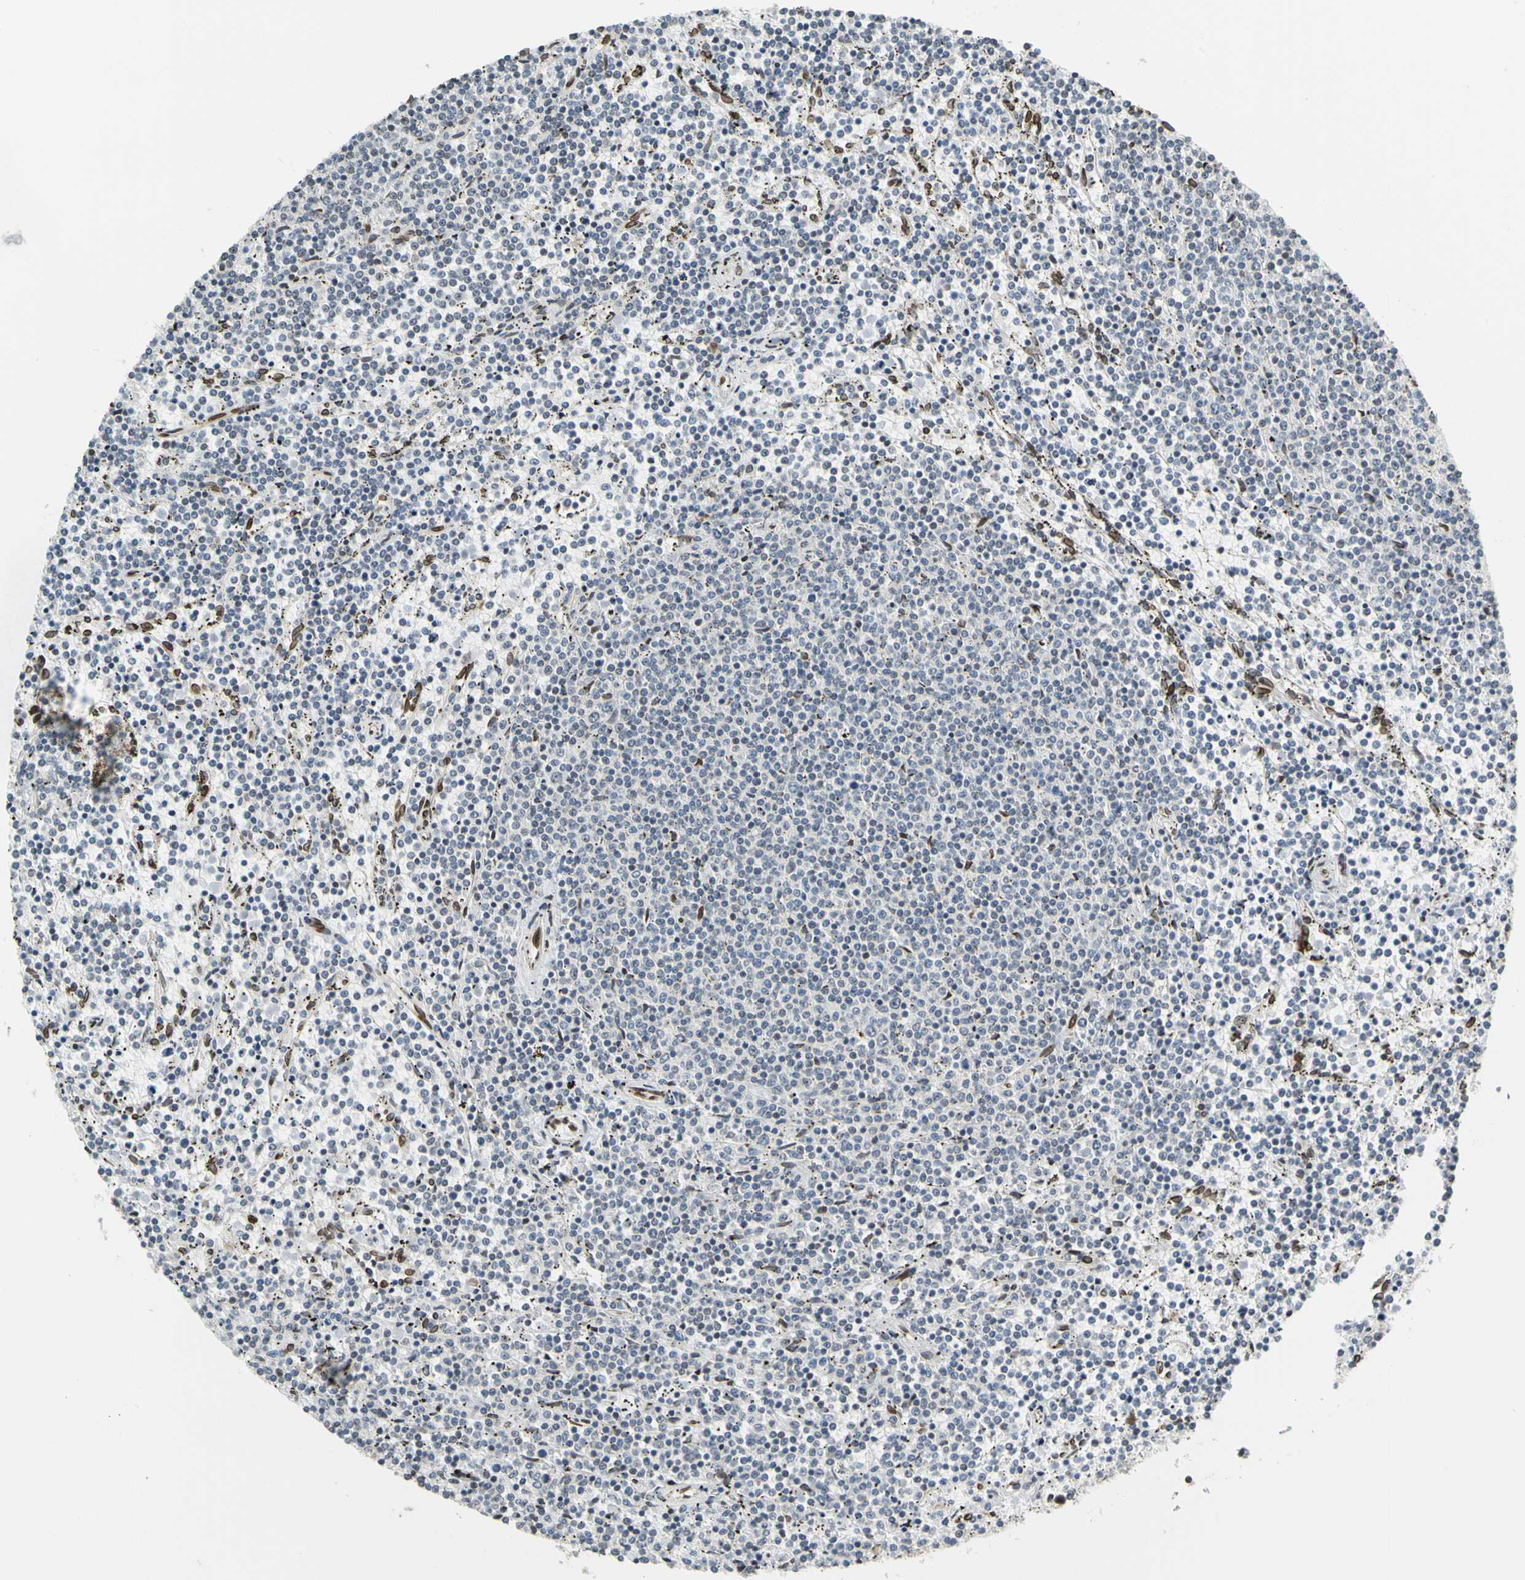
{"staining": {"intensity": "negative", "quantity": "none", "location": "none"}, "tissue": "lymphoma", "cell_type": "Tumor cells", "image_type": "cancer", "snomed": [{"axis": "morphology", "description": "Malignant lymphoma, non-Hodgkin's type, Low grade"}, {"axis": "topography", "description": "Spleen"}], "caption": "A photomicrograph of human lymphoma is negative for staining in tumor cells.", "gene": "SUN1", "patient": {"sex": "female", "age": 50}}